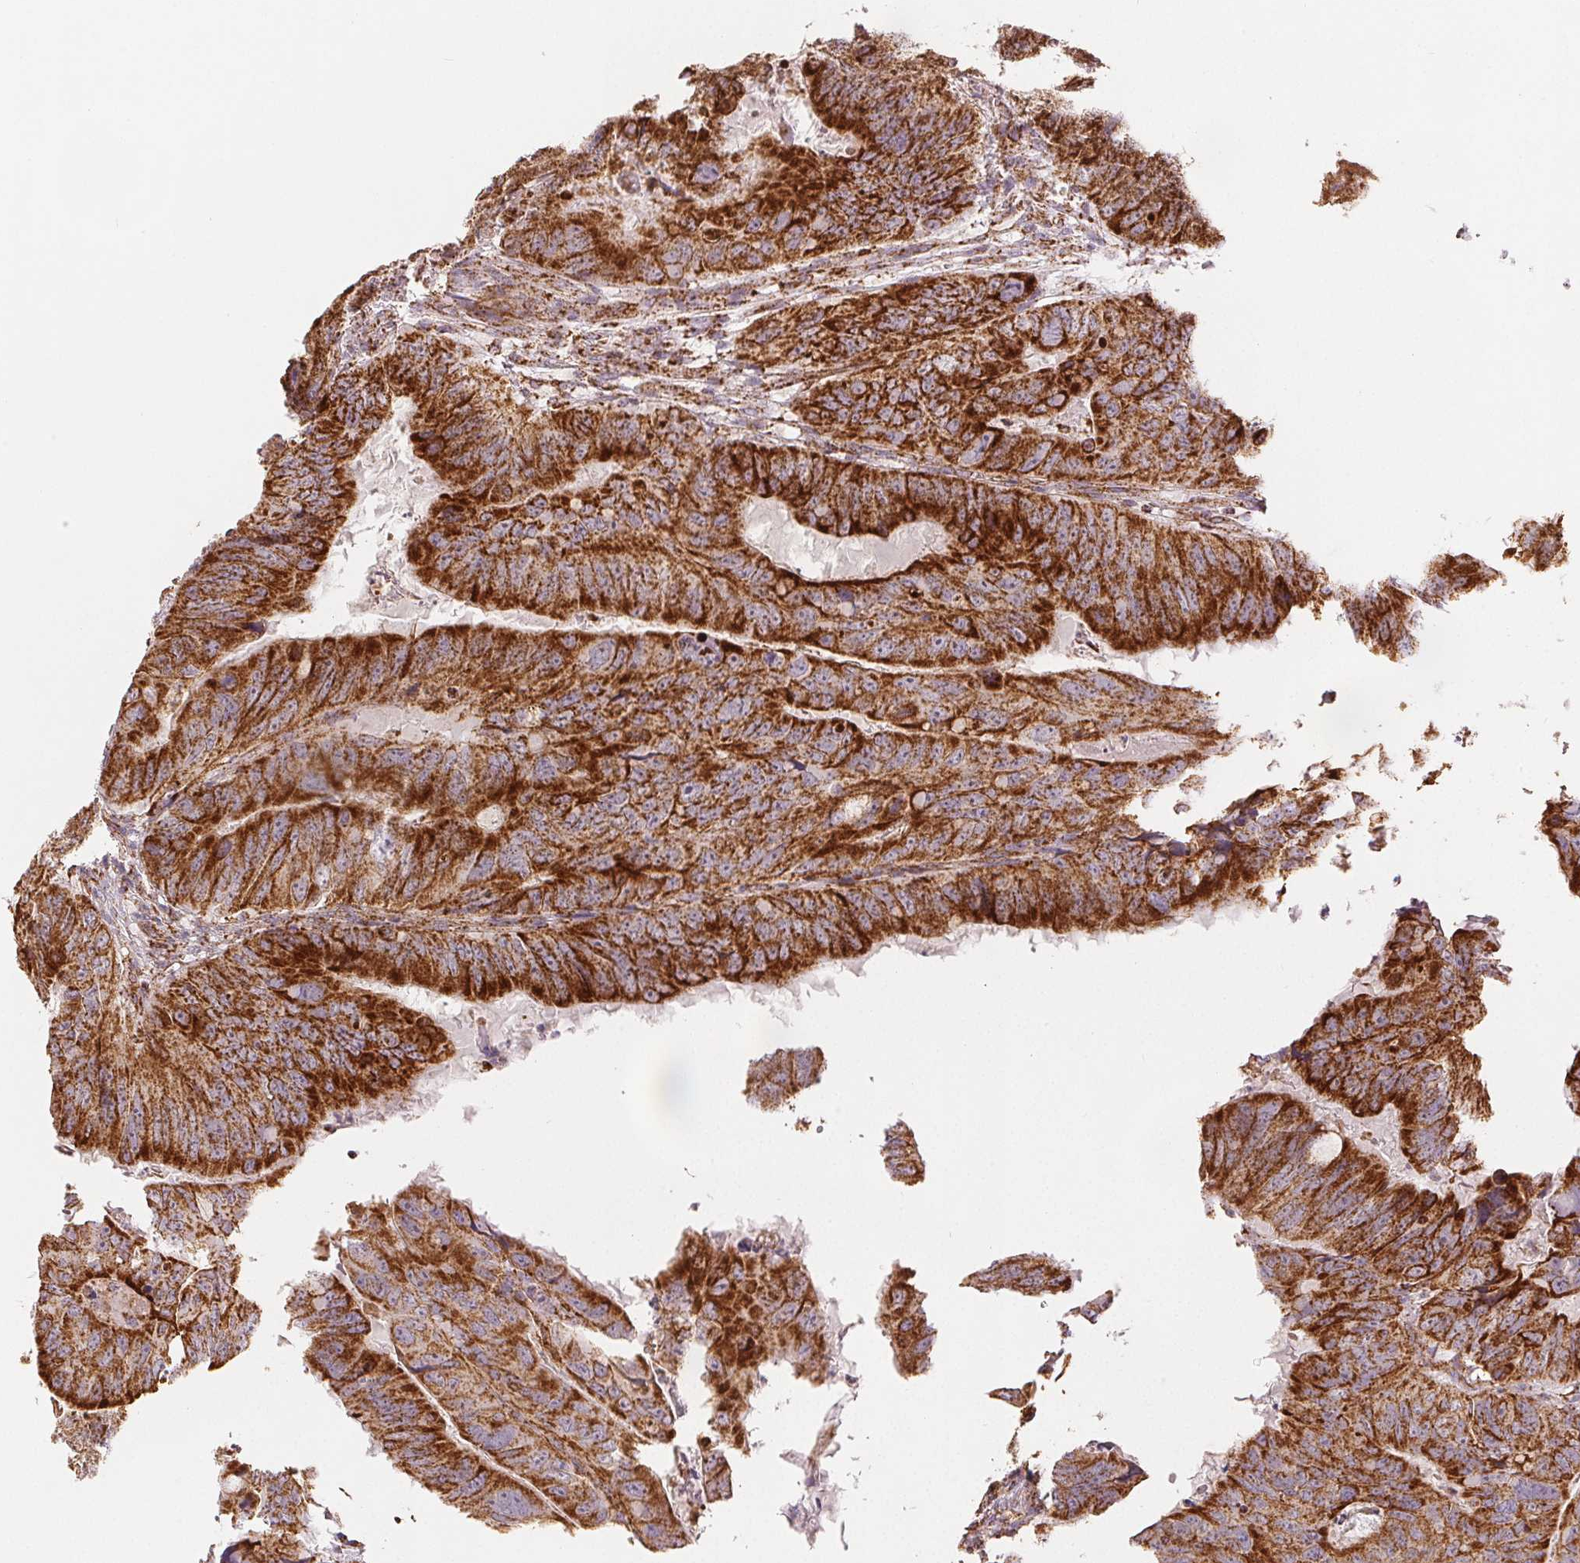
{"staining": {"intensity": "strong", "quantity": ">75%", "location": "cytoplasmic/membranous"}, "tissue": "colorectal cancer", "cell_type": "Tumor cells", "image_type": "cancer", "snomed": [{"axis": "morphology", "description": "Adenocarcinoma, NOS"}, {"axis": "topography", "description": "Colon"}], "caption": "Colorectal cancer stained for a protein (brown) displays strong cytoplasmic/membranous positive positivity in approximately >75% of tumor cells.", "gene": "SDHB", "patient": {"sex": "male", "age": 79}}